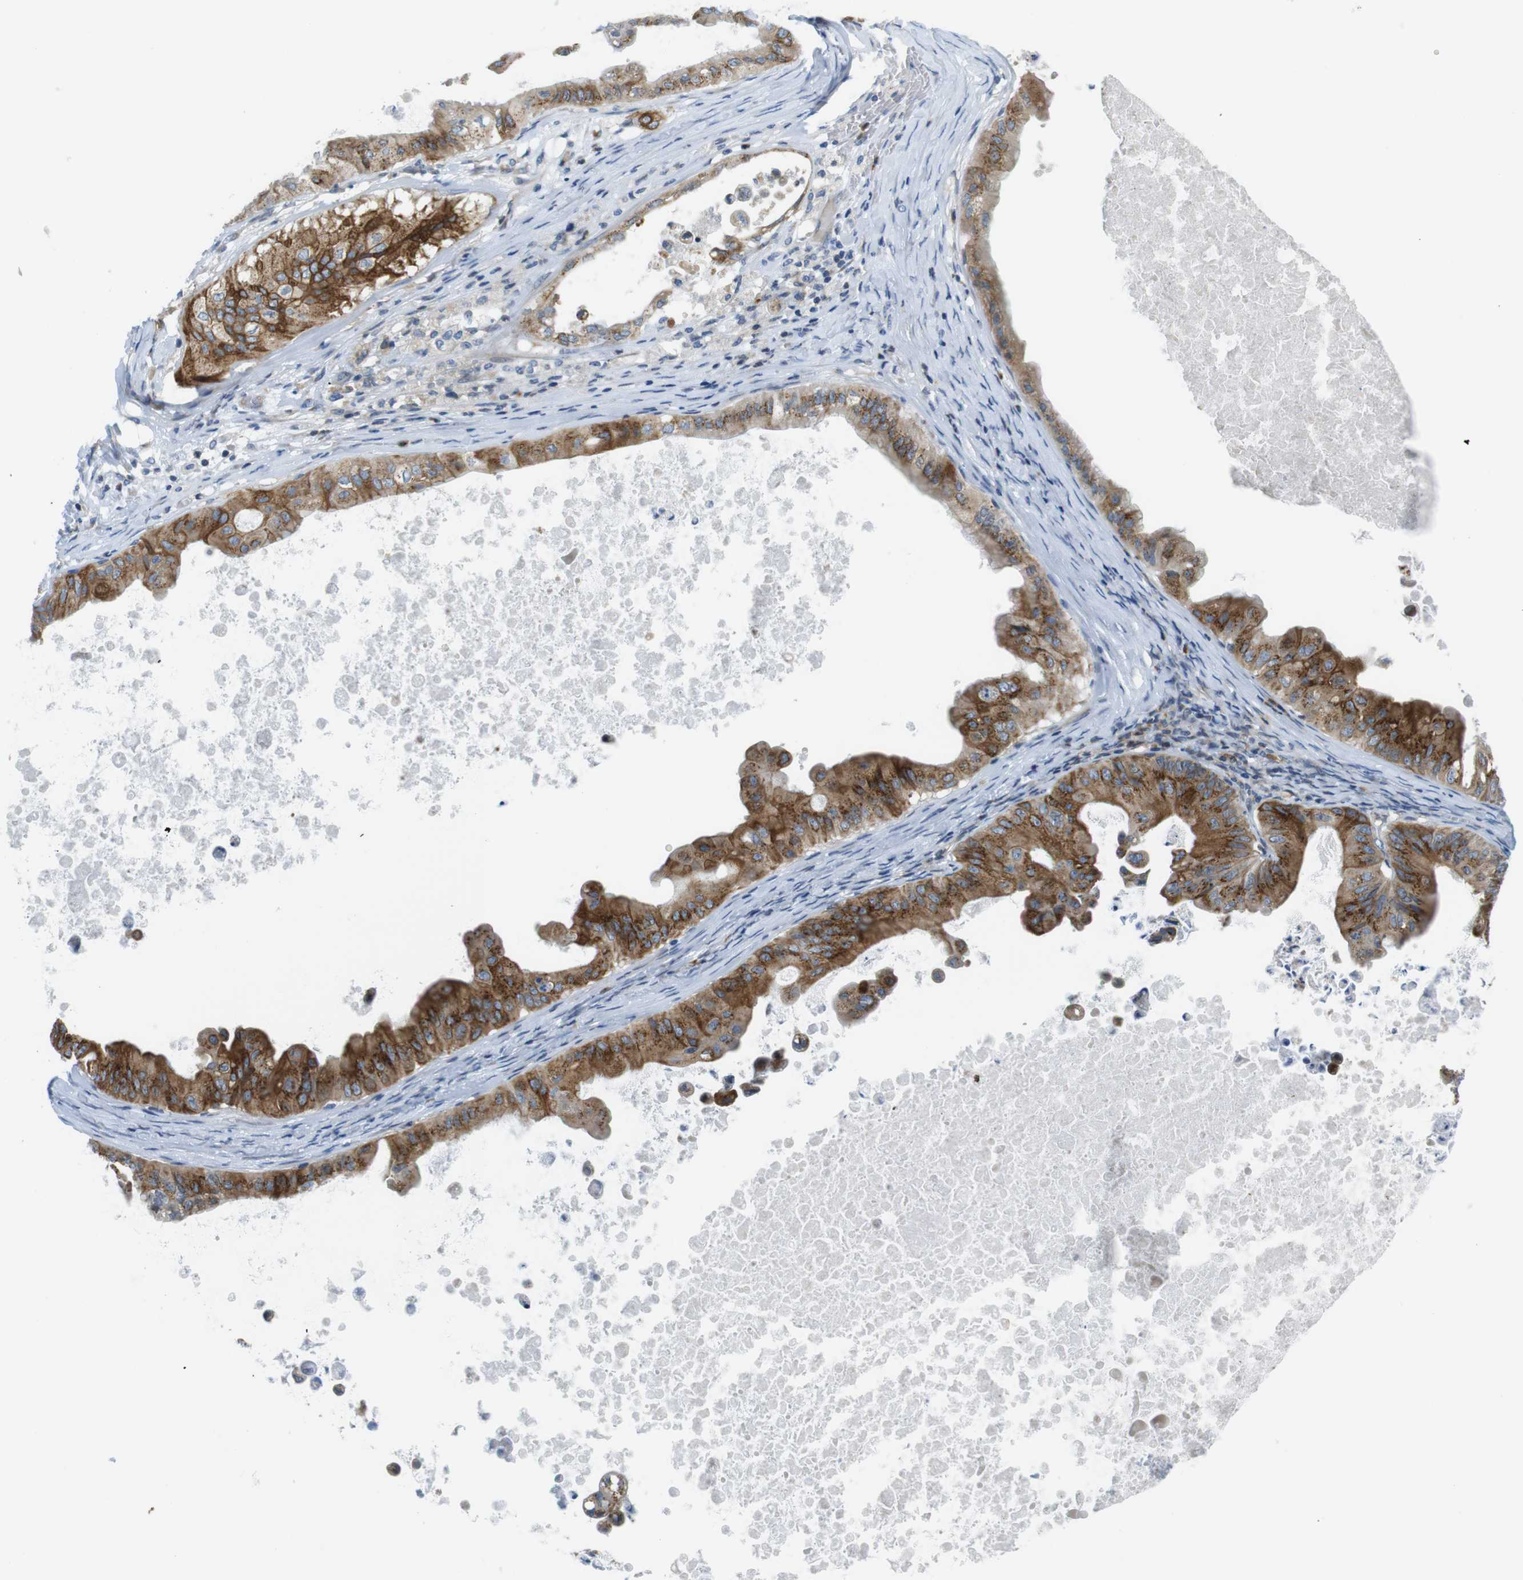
{"staining": {"intensity": "strong", "quantity": ">75%", "location": "cytoplasmic/membranous"}, "tissue": "ovarian cancer", "cell_type": "Tumor cells", "image_type": "cancer", "snomed": [{"axis": "morphology", "description": "Cystadenocarcinoma, mucinous, NOS"}, {"axis": "topography", "description": "Ovary"}], "caption": "Ovarian cancer stained with immunohistochemistry (IHC) demonstrates strong cytoplasmic/membranous positivity in about >75% of tumor cells. The staining was performed using DAB, with brown indicating positive protein expression. Nuclei are stained blue with hematoxylin.", "gene": "ZDHHC3", "patient": {"sex": "female", "age": 37}}